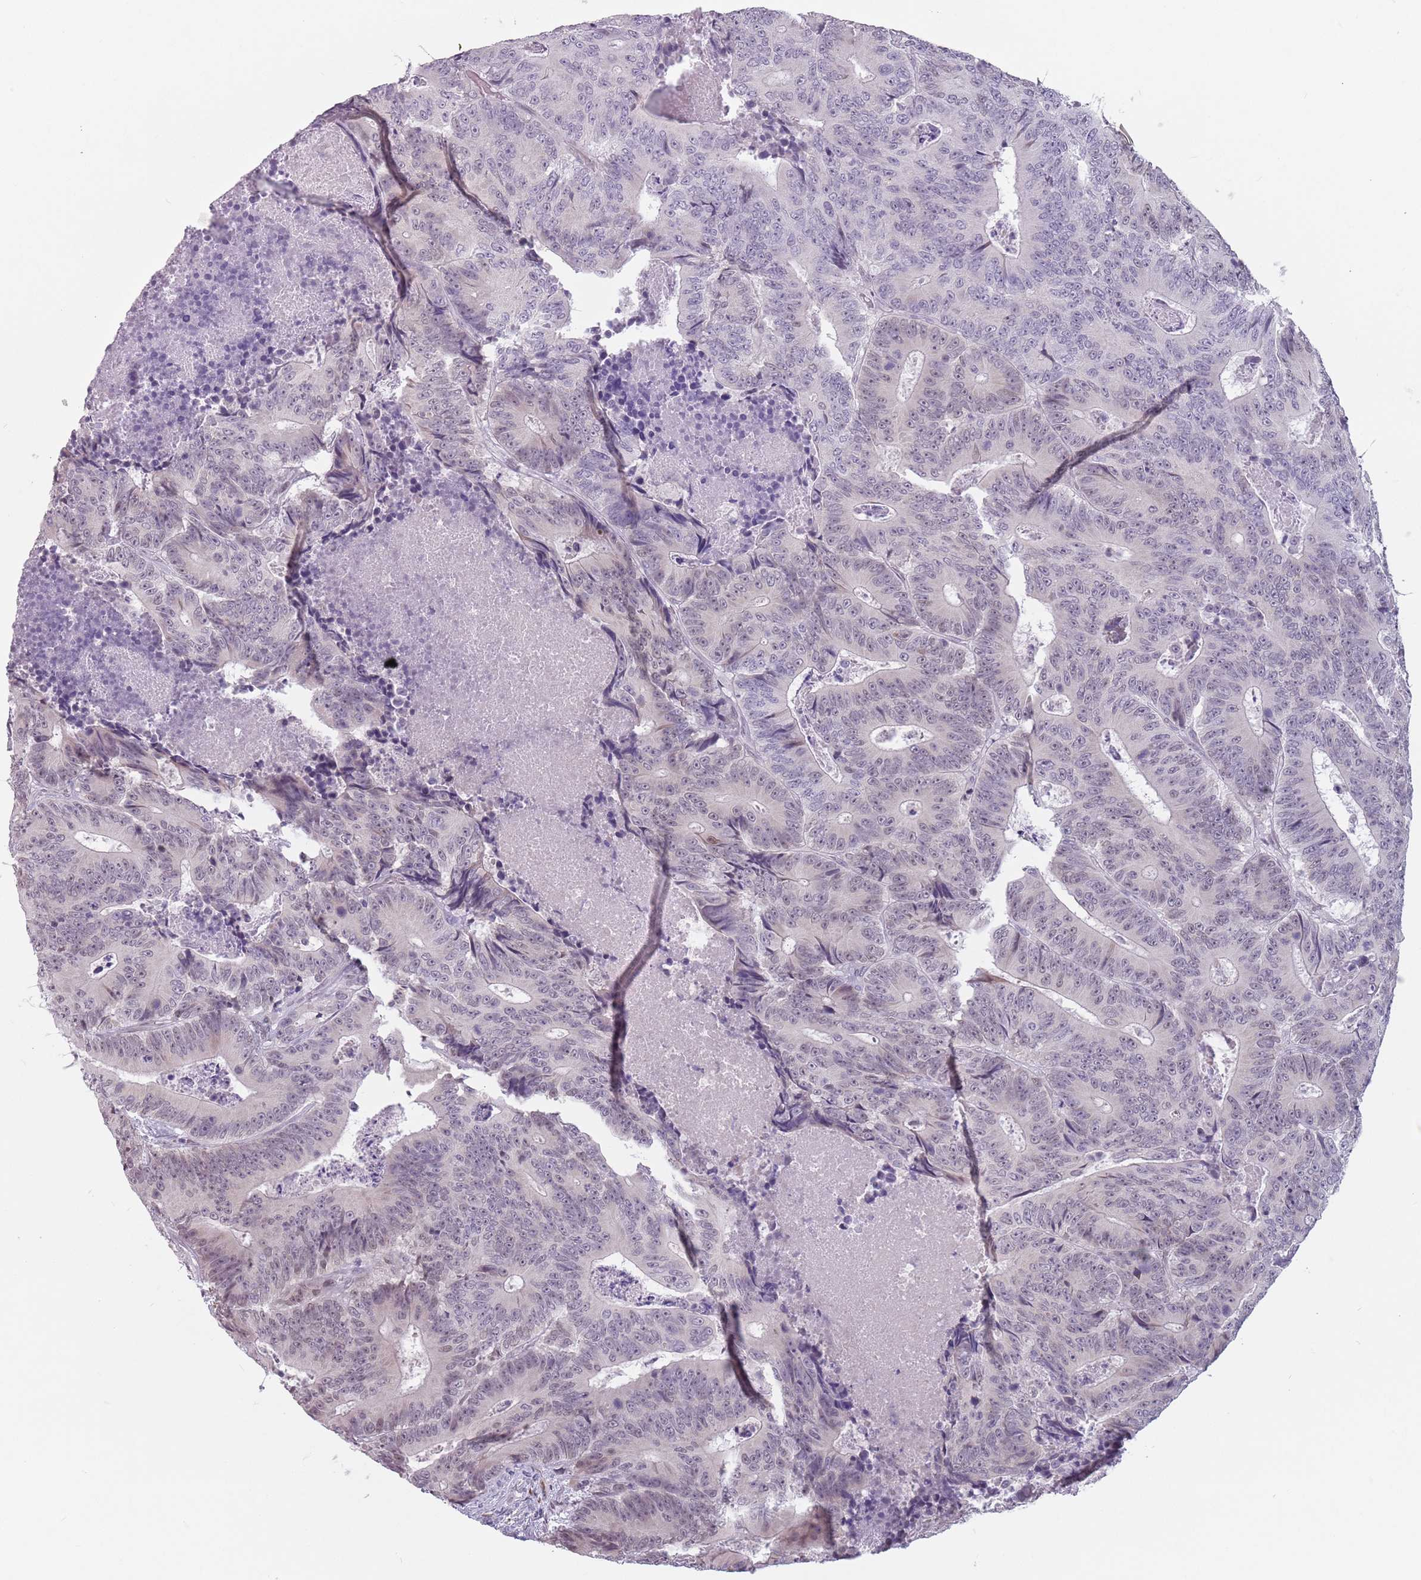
{"staining": {"intensity": "weak", "quantity": "<25%", "location": "nuclear"}, "tissue": "colorectal cancer", "cell_type": "Tumor cells", "image_type": "cancer", "snomed": [{"axis": "morphology", "description": "Adenocarcinoma, NOS"}, {"axis": "topography", "description": "Colon"}], "caption": "This is an immunohistochemistry (IHC) image of colorectal adenocarcinoma. There is no staining in tumor cells.", "gene": "PTCHD1", "patient": {"sex": "male", "age": 83}}